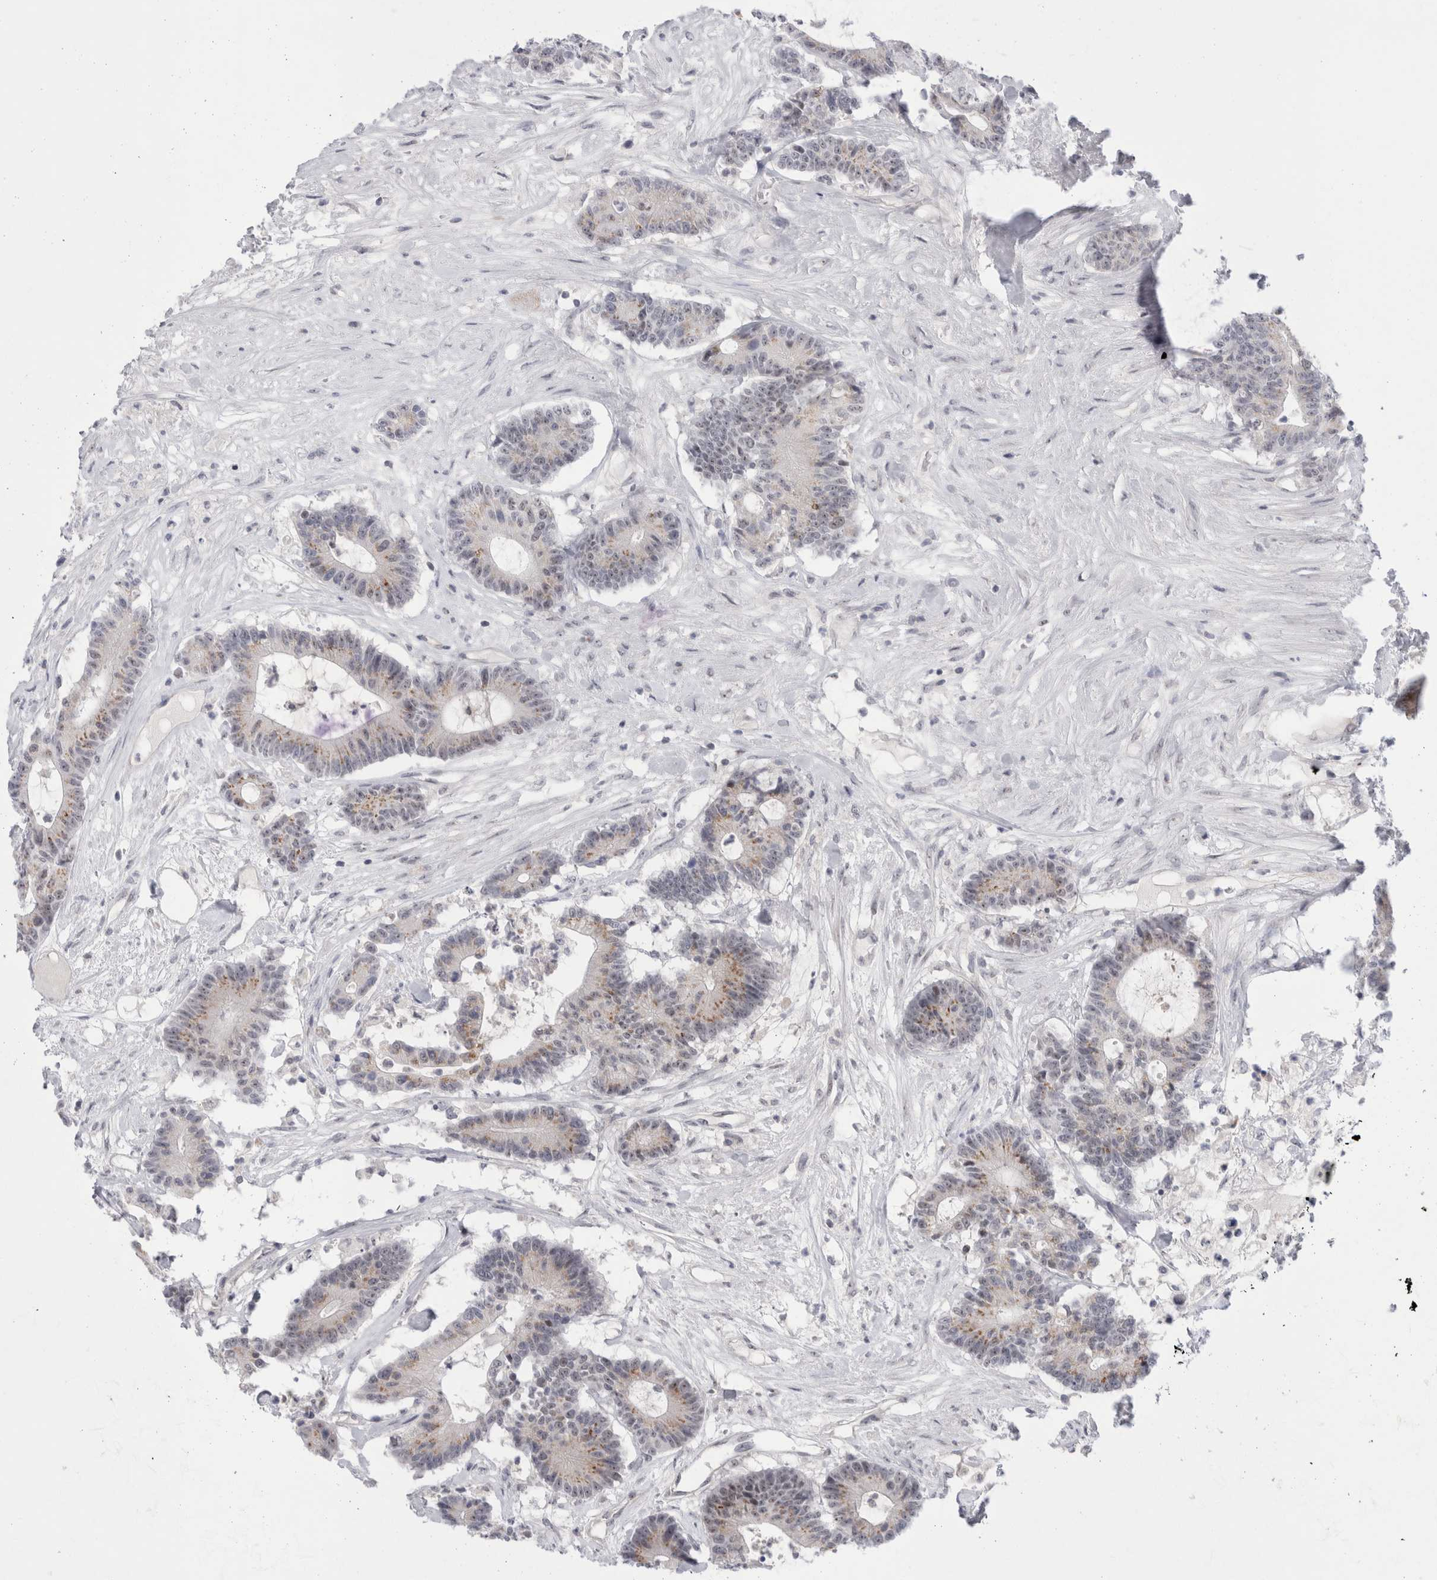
{"staining": {"intensity": "moderate", "quantity": "25%-75%", "location": "cytoplasmic/membranous,nuclear"}, "tissue": "colorectal cancer", "cell_type": "Tumor cells", "image_type": "cancer", "snomed": [{"axis": "morphology", "description": "Adenocarcinoma, NOS"}, {"axis": "topography", "description": "Colon"}], "caption": "High-magnification brightfield microscopy of colorectal cancer (adenocarcinoma) stained with DAB (brown) and counterstained with hematoxylin (blue). tumor cells exhibit moderate cytoplasmic/membranous and nuclear expression is identified in approximately25%-75% of cells. Nuclei are stained in blue.", "gene": "CERS5", "patient": {"sex": "female", "age": 84}}